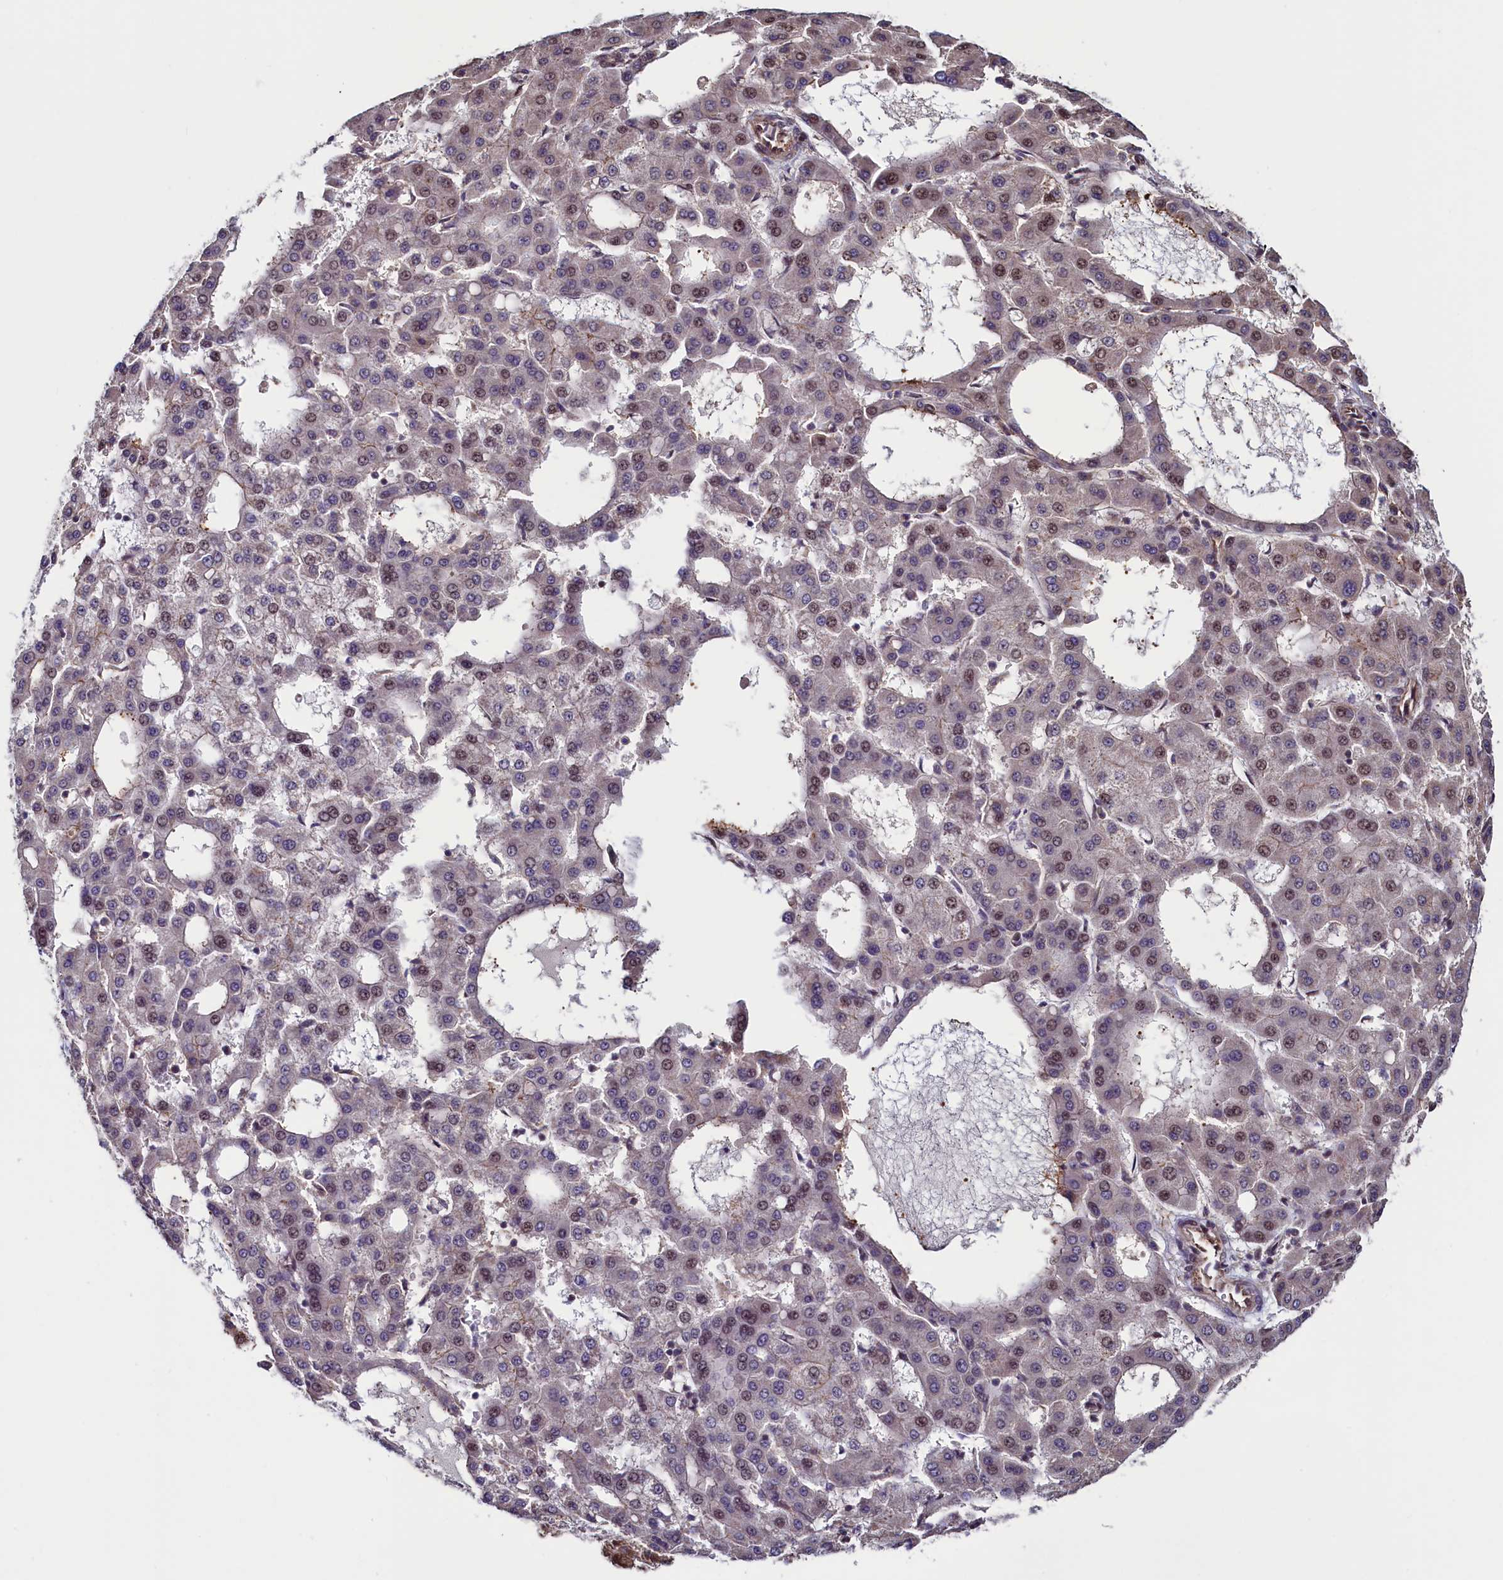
{"staining": {"intensity": "moderate", "quantity": "<25%", "location": "nuclear"}, "tissue": "liver cancer", "cell_type": "Tumor cells", "image_type": "cancer", "snomed": [{"axis": "morphology", "description": "Carcinoma, Hepatocellular, NOS"}, {"axis": "topography", "description": "Liver"}], "caption": "A micrograph of liver hepatocellular carcinoma stained for a protein demonstrates moderate nuclear brown staining in tumor cells. The protein is shown in brown color, while the nuclei are stained blue.", "gene": "RBFA", "patient": {"sex": "male", "age": 47}}